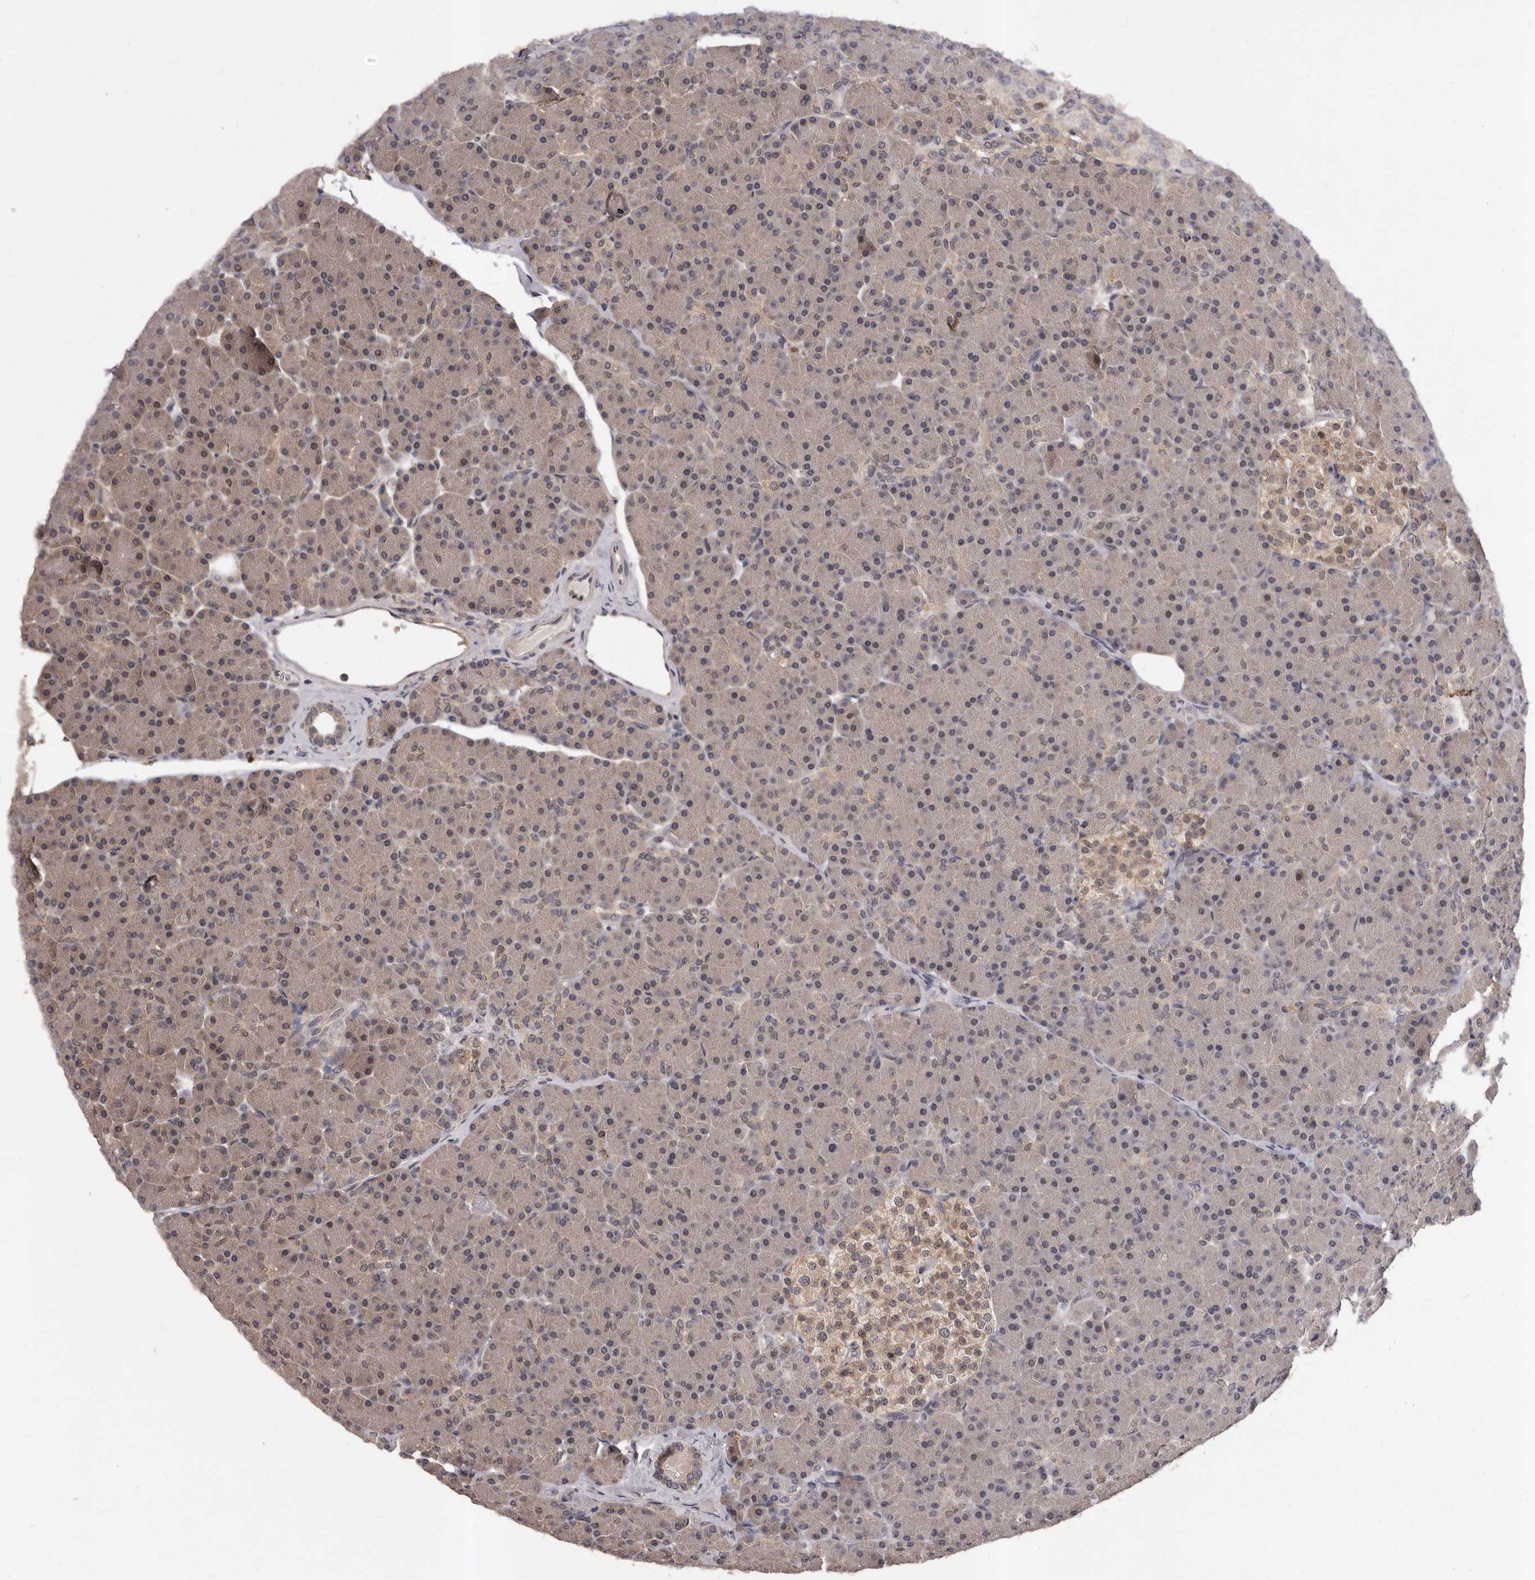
{"staining": {"intensity": "weak", "quantity": "25%-75%", "location": "cytoplasmic/membranous"}, "tissue": "pancreas", "cell_type": "Exocrine glandular cells", "image_type": "normal", "snomed": [{"axis": "morphology", "description": "Normal tissue, NOS"}, {"axis": "topography", "description": "Pancreas"}], "caption": "The micrograph shows a brown stain indicating the presence of a protein in the cytoplasmic/membranous of exocrine glandular cells in pancreas. (DAB = brown stain, brightfield microscopy at high magnification).", "gene": "VPS37A", "patient": {"sex": "female", "age": 43}}